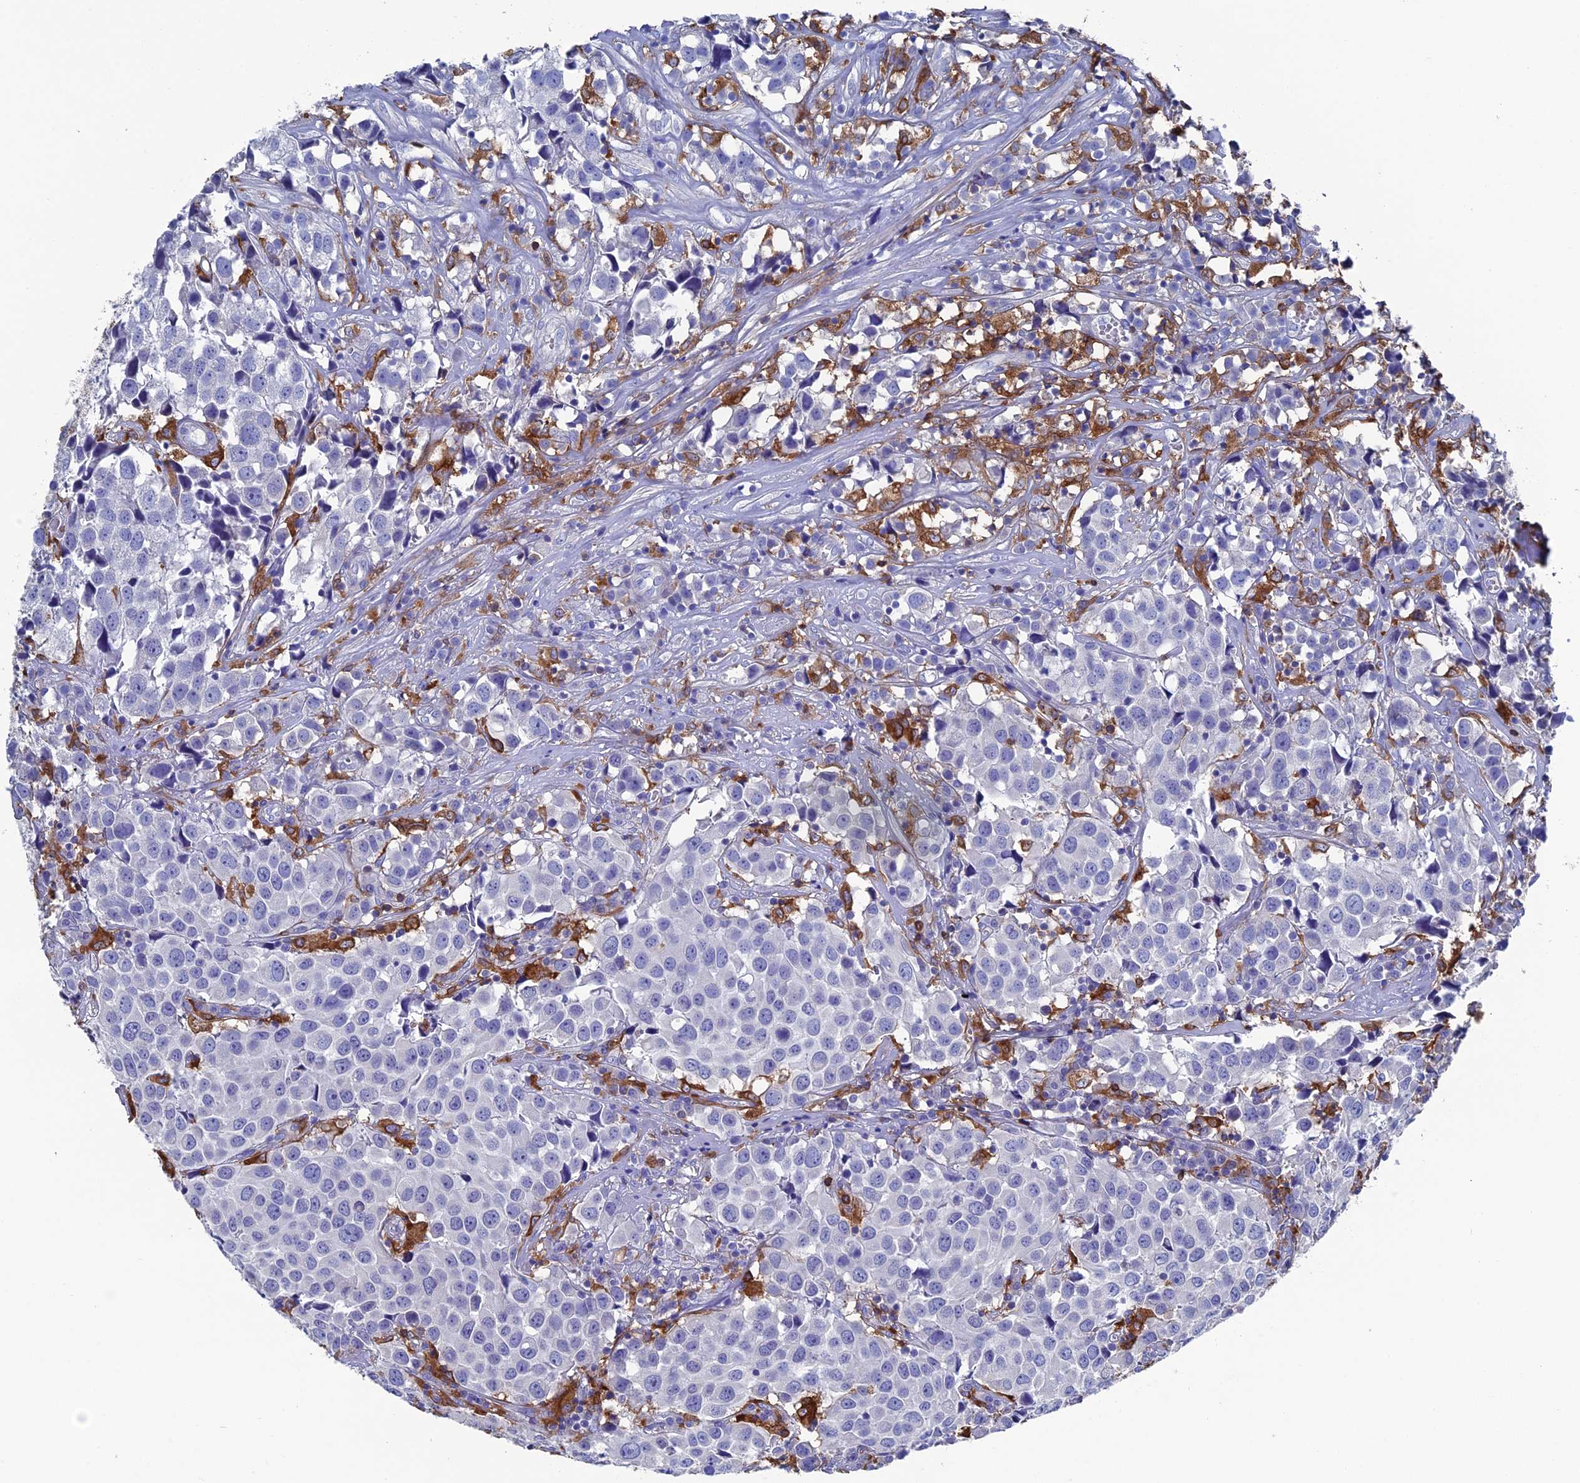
{"staining": {"intensity": "negative", "quantity": "none", "location": "none"}, "tissue": "urothelial cancer", "cell_type": "Tumor cells", "image_type": "cancer", "snomed": [{"axis": "morphology", "description": "Urothelial carcinoma, High grade"}, {"axis": "topography", "description": "Urinary bladder"}], "caption": "Urothelial cancer stained for a protein using immunohistochemistry (IHC) exhibits no expression tumor cells.", "gene": "TYROBP", "patient": {"sex": "female", "age": 75}}